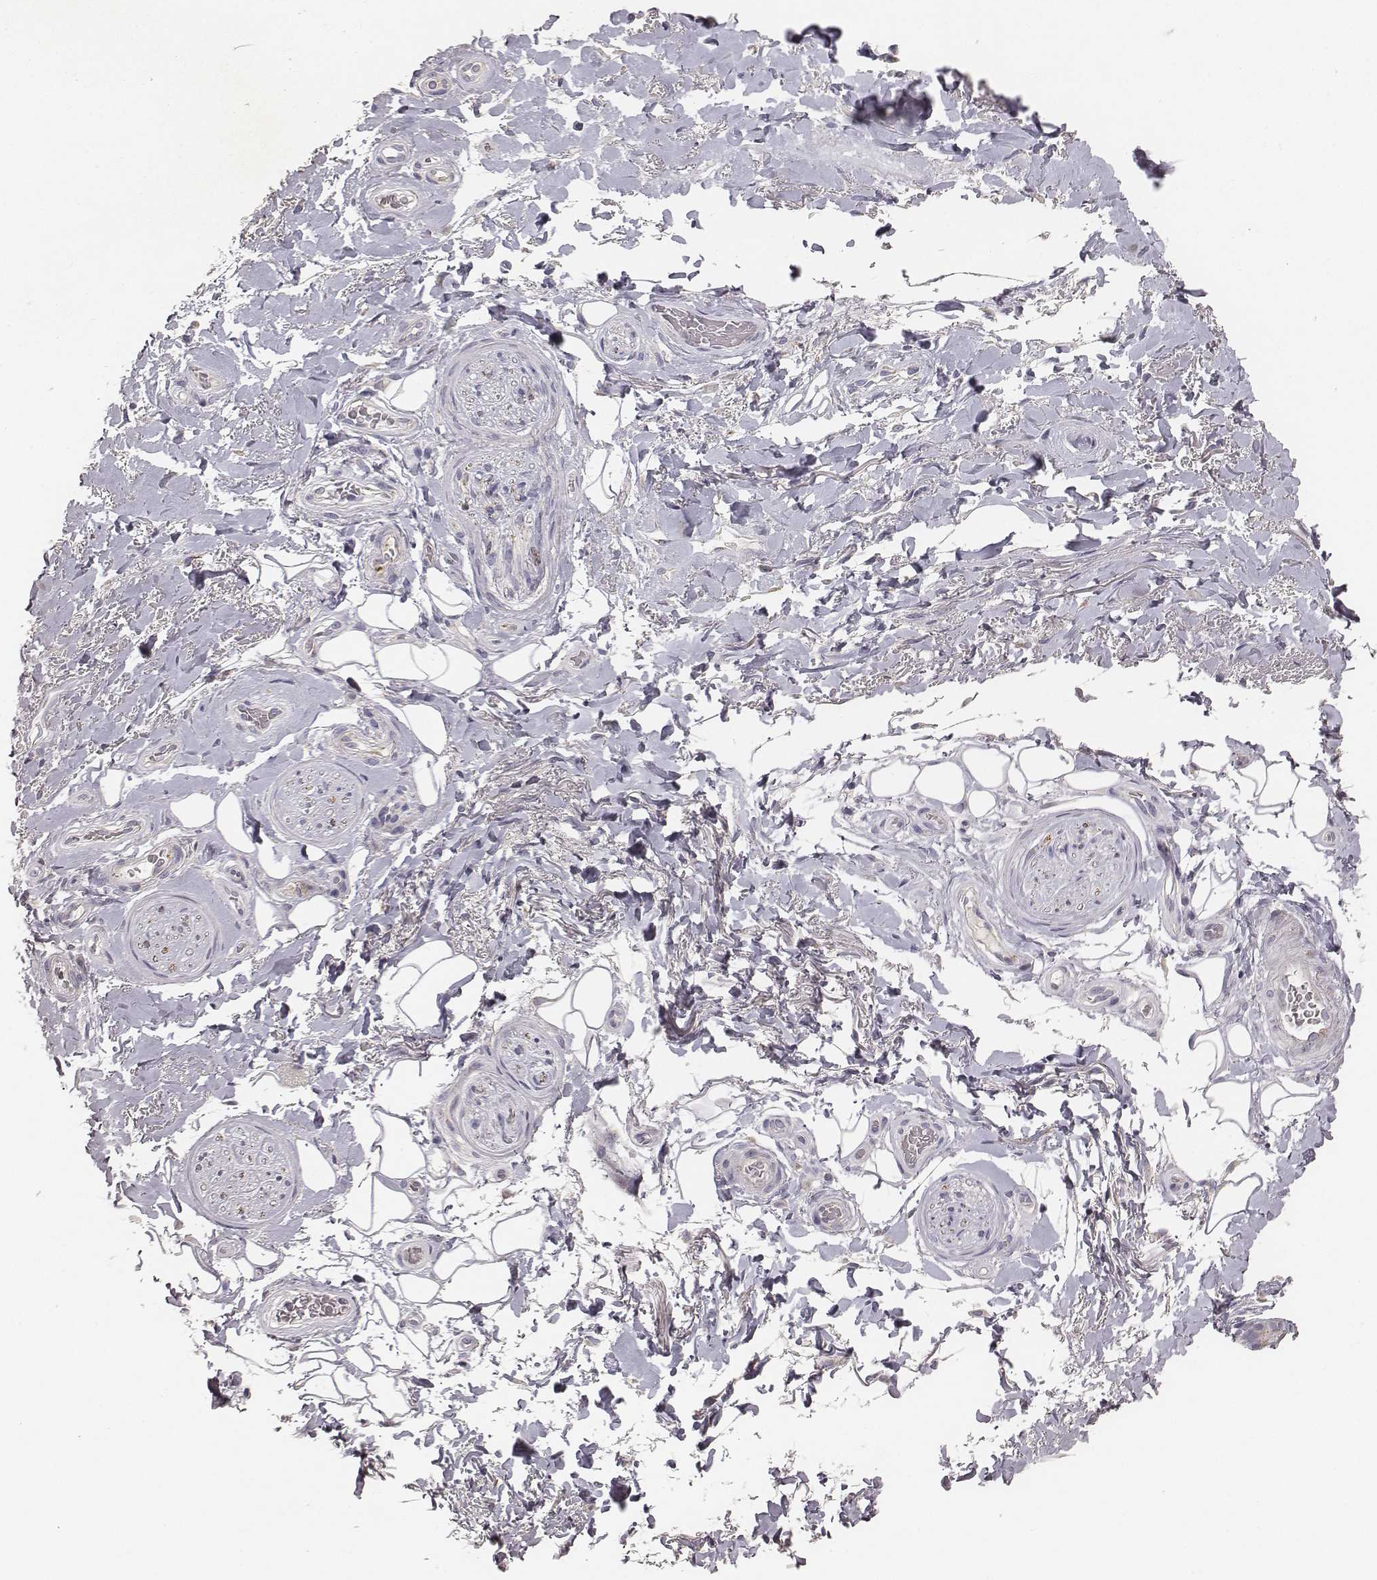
{"staining": {"intensity": "negative", "quantity": "none", "location": "none"}, "tissue": "adipose tissue", "cell_type": "Adipocytes", "image_type": "normal", "snomed": [{"axis": "morphology", "description": "Normal tissue, NOS"}, {"axis": "topography", "description": "Anal"}, {"axis": "topography", "description": "Peripheral nerve tissue"}], "caption": "An immunohistochemistry micrograph of unremarkable adipose tissue is shown. There is no staining in adipocytes of adipose tissue.", "gene": "ABCD3", "patient": {"sex": "male", "age": 53}}